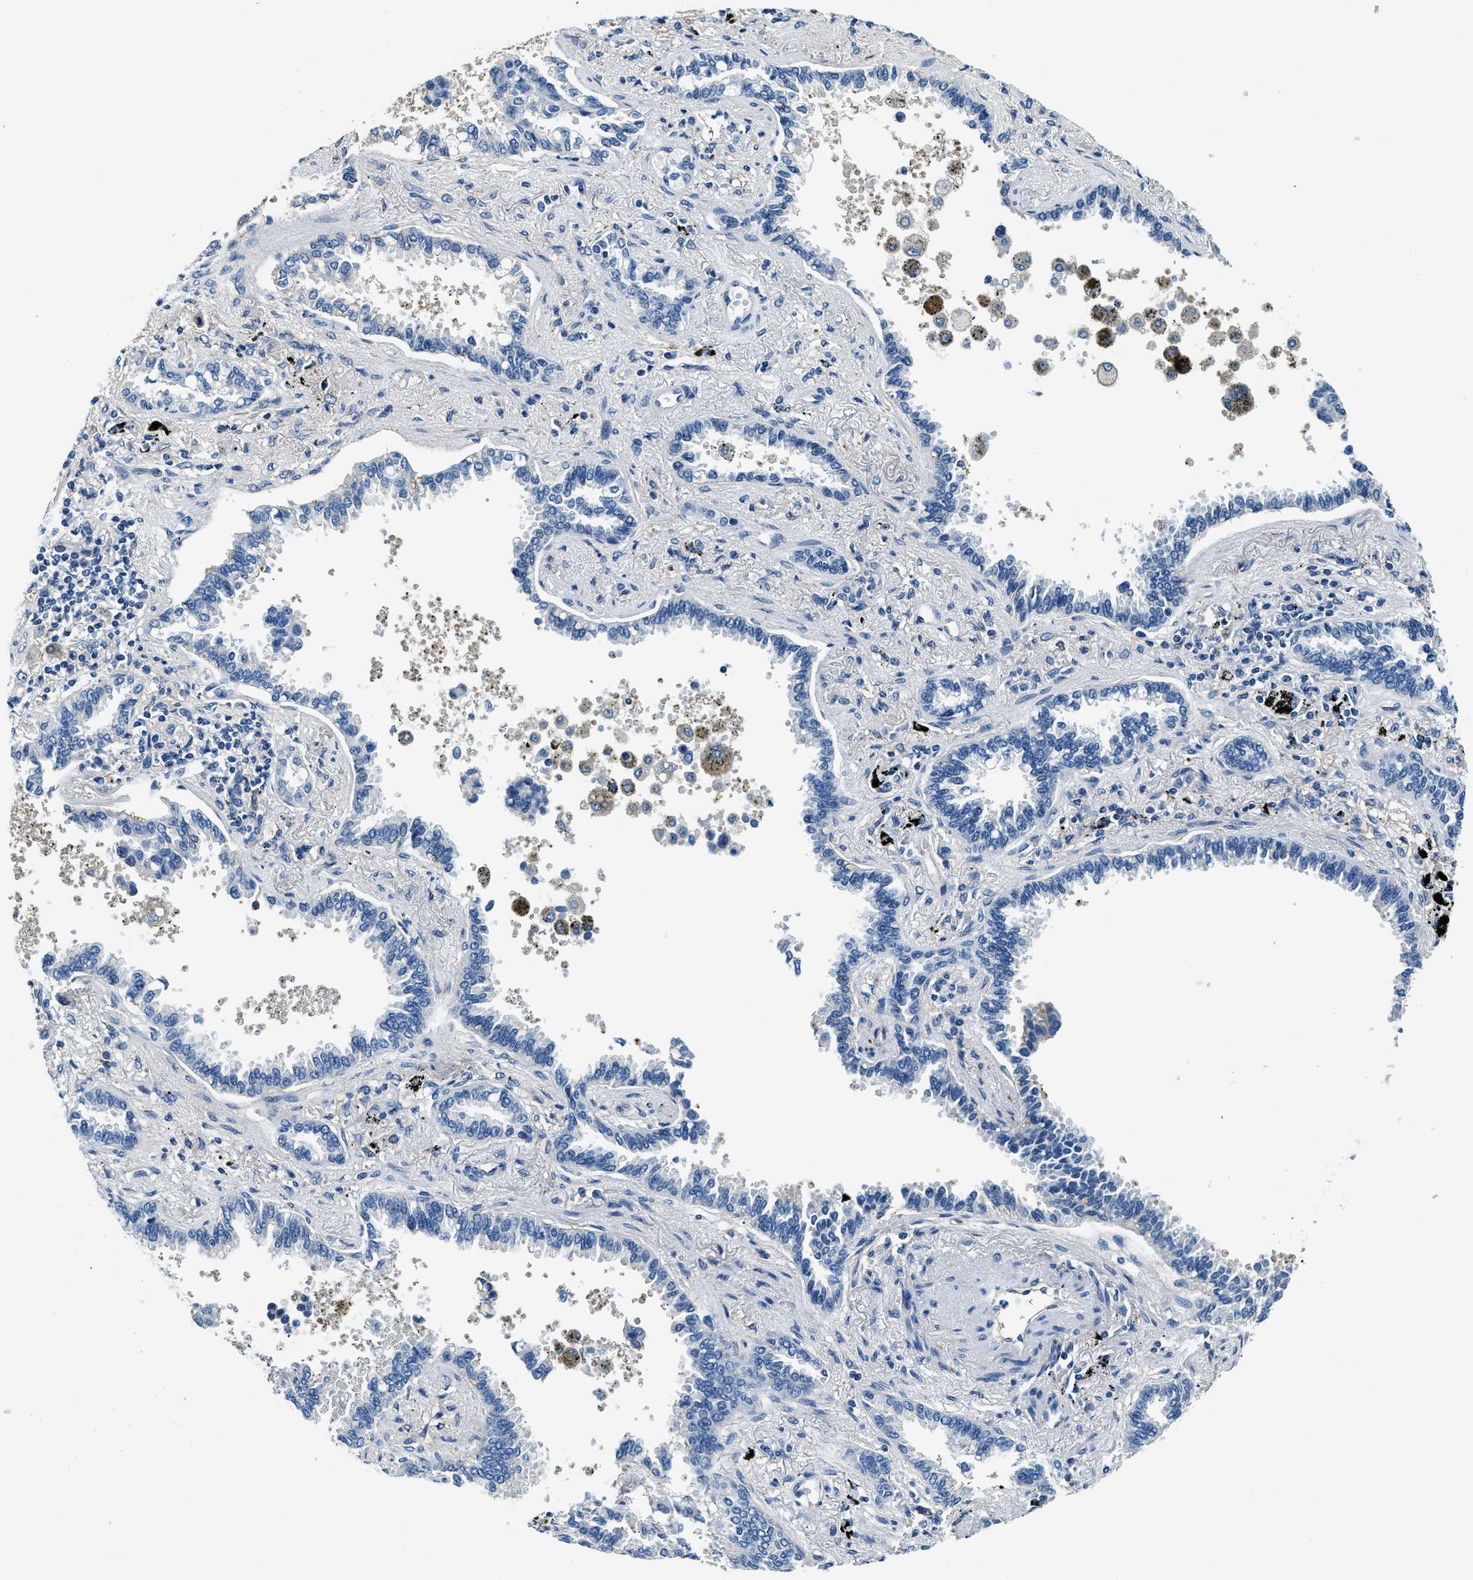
{"staining": {"intensity": "negative", "quantity": "none", "location": "none"}, "tissue": "lung cancer", "cell_type": "Tumor cells", "image_type": "cancer", "snomed": [{"axis": "morphology", "description": "Normal tissue, NOS"}, {"axis": "morphology", "description": "Adenocarcinoma, NOS"}, {"axis": "topography", "description": "Lung"}], "caption": "An image of lung cancer (adenocarcinoma) stained for a protein demonstrates no brown staining in tumor cells.", "gene": "TWF1", "patient": {"sex": "male", "age": 59}}